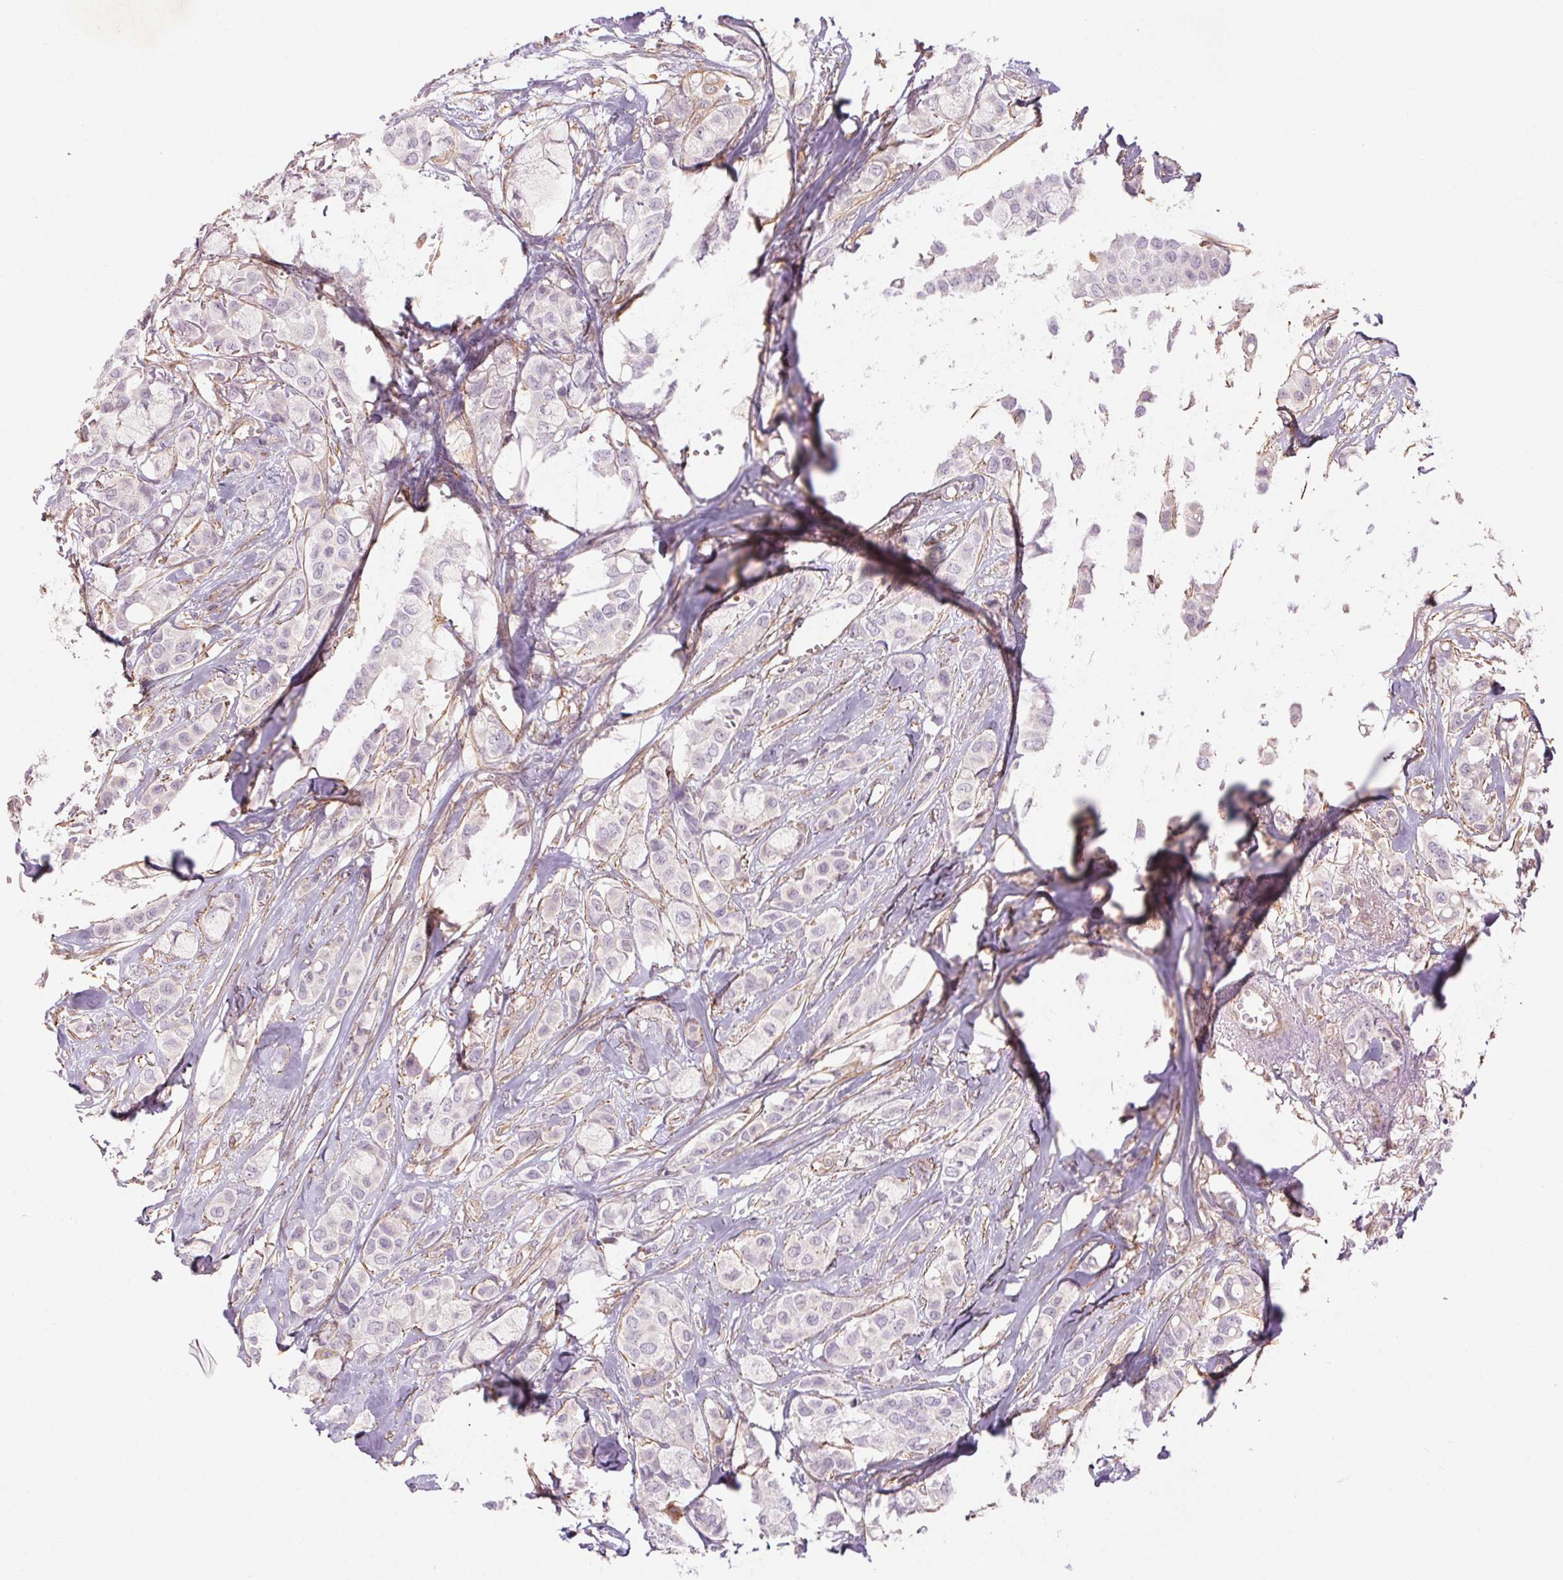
{"staining": {"intensity": "negative", "quantity": "none", "location": "none"}, "tissue": "breast cancer", "cell_type": "Tumor cells", "image_type": "cancer", "snomed": [{"axis": "morphology", "description": "Duct carcinoma"}, {"axis": "topography", "description": "Breast"}], "caption": "Image shows no significant protein positivity in tumor cells of breast cancer.", "gene": "CCSER1", "patient": {"sex": "female", "age": 85}}